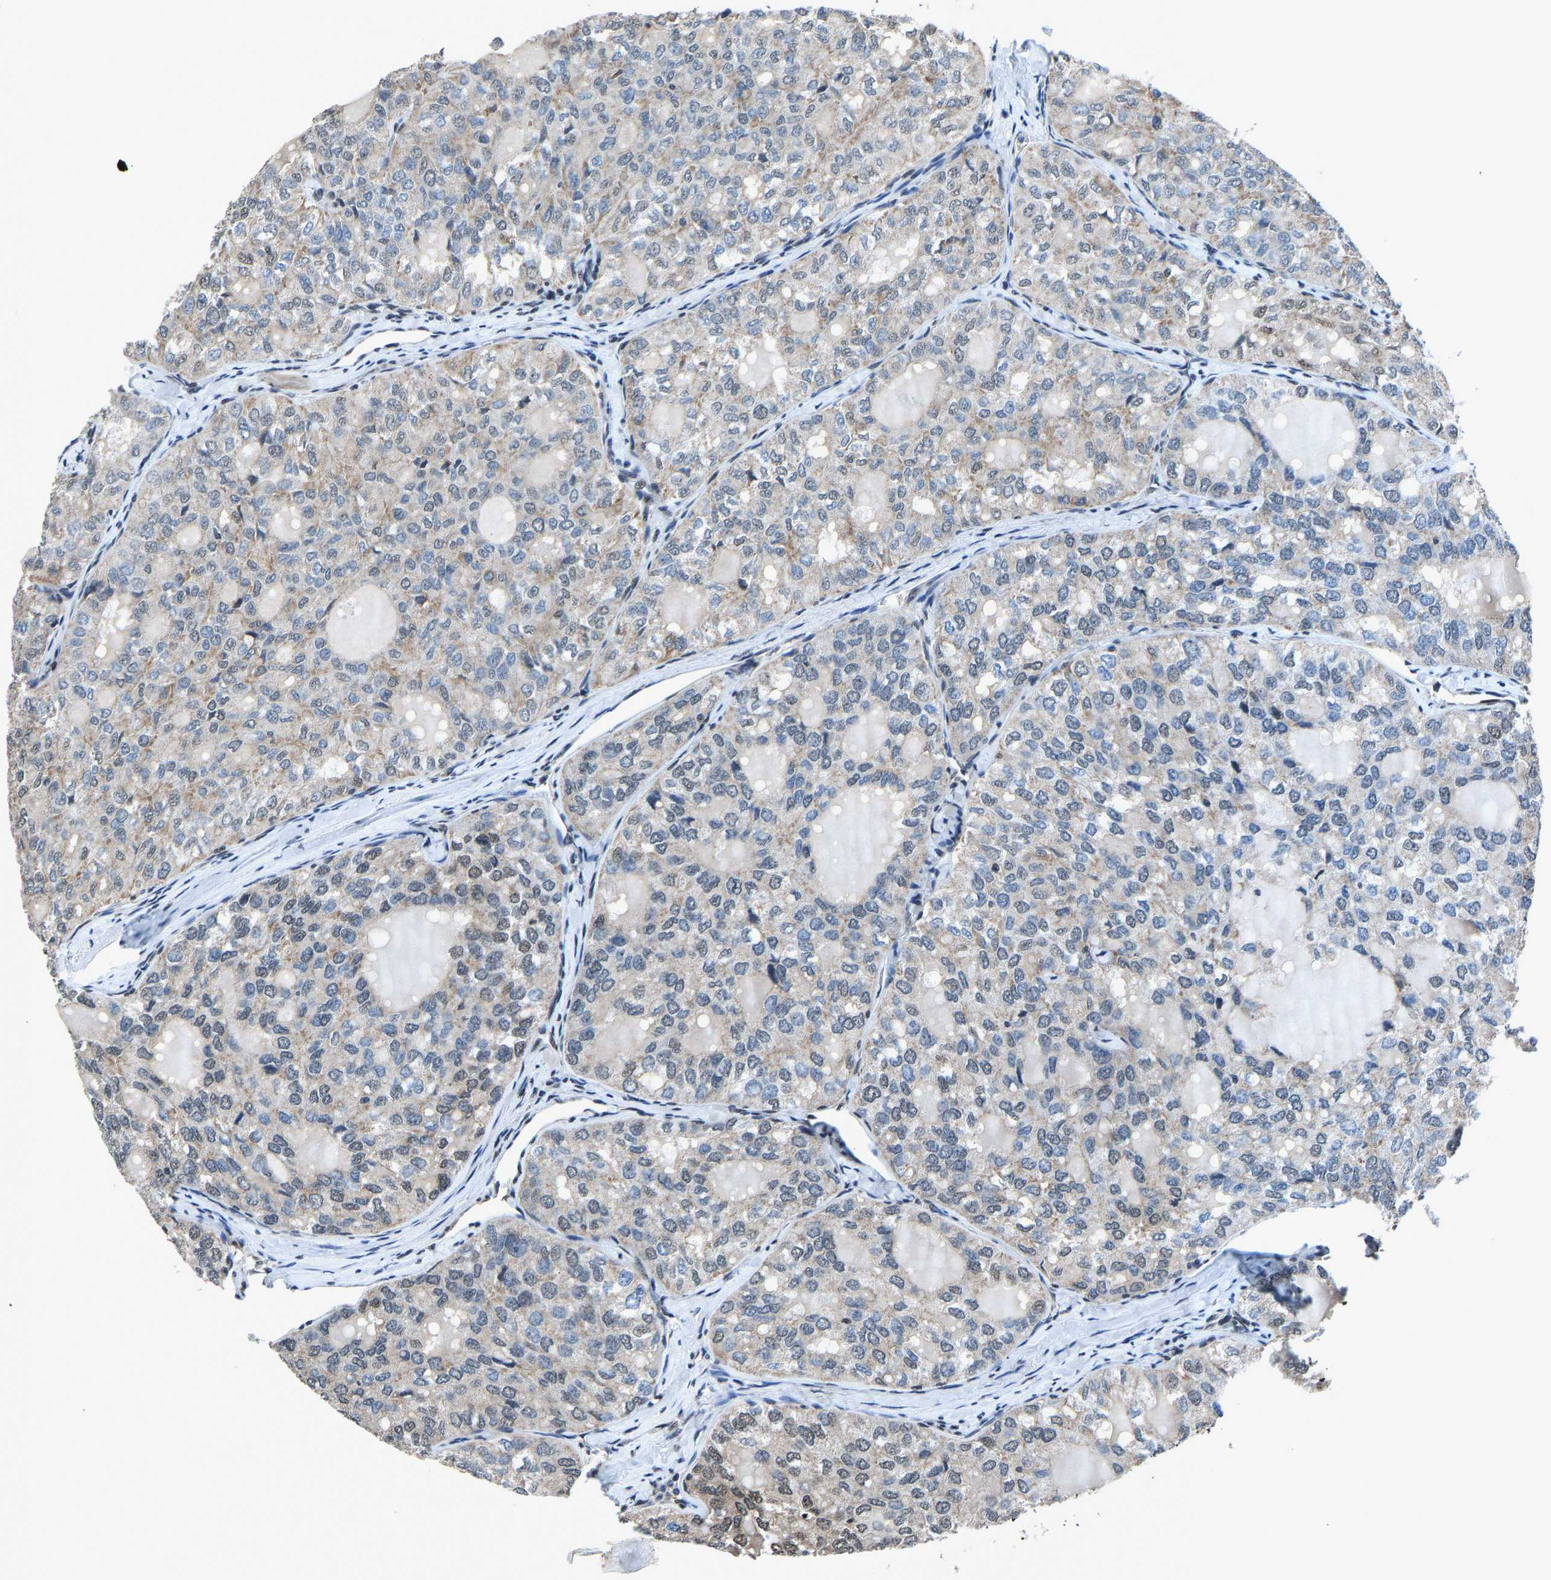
{"staining": {"intensity": "weak", "quantity": "<25%", "location": "cytoplasmic/membranous"}, "tissue": "thyroid cancer", "cell_type": "Tumor cells", "image_type": "cancer", "snomed": [{"axis": "morphology", "description": "Follicular adenoma carcinoma, NOS"}, {"axis": "topography", "description": "Thyroid gland"}], "caption": "This photomicrograph is of follicular adenoma carcinoma (thyroid) stained with immunohistochemistry to label a protein in brown with the nuclei are counter-stained blue. There is no staining in tumor cells. (DAB IHC with hematoxylin counter stain).", "gene": "FOS", "patient": {"sex": "male", "age": 75}}